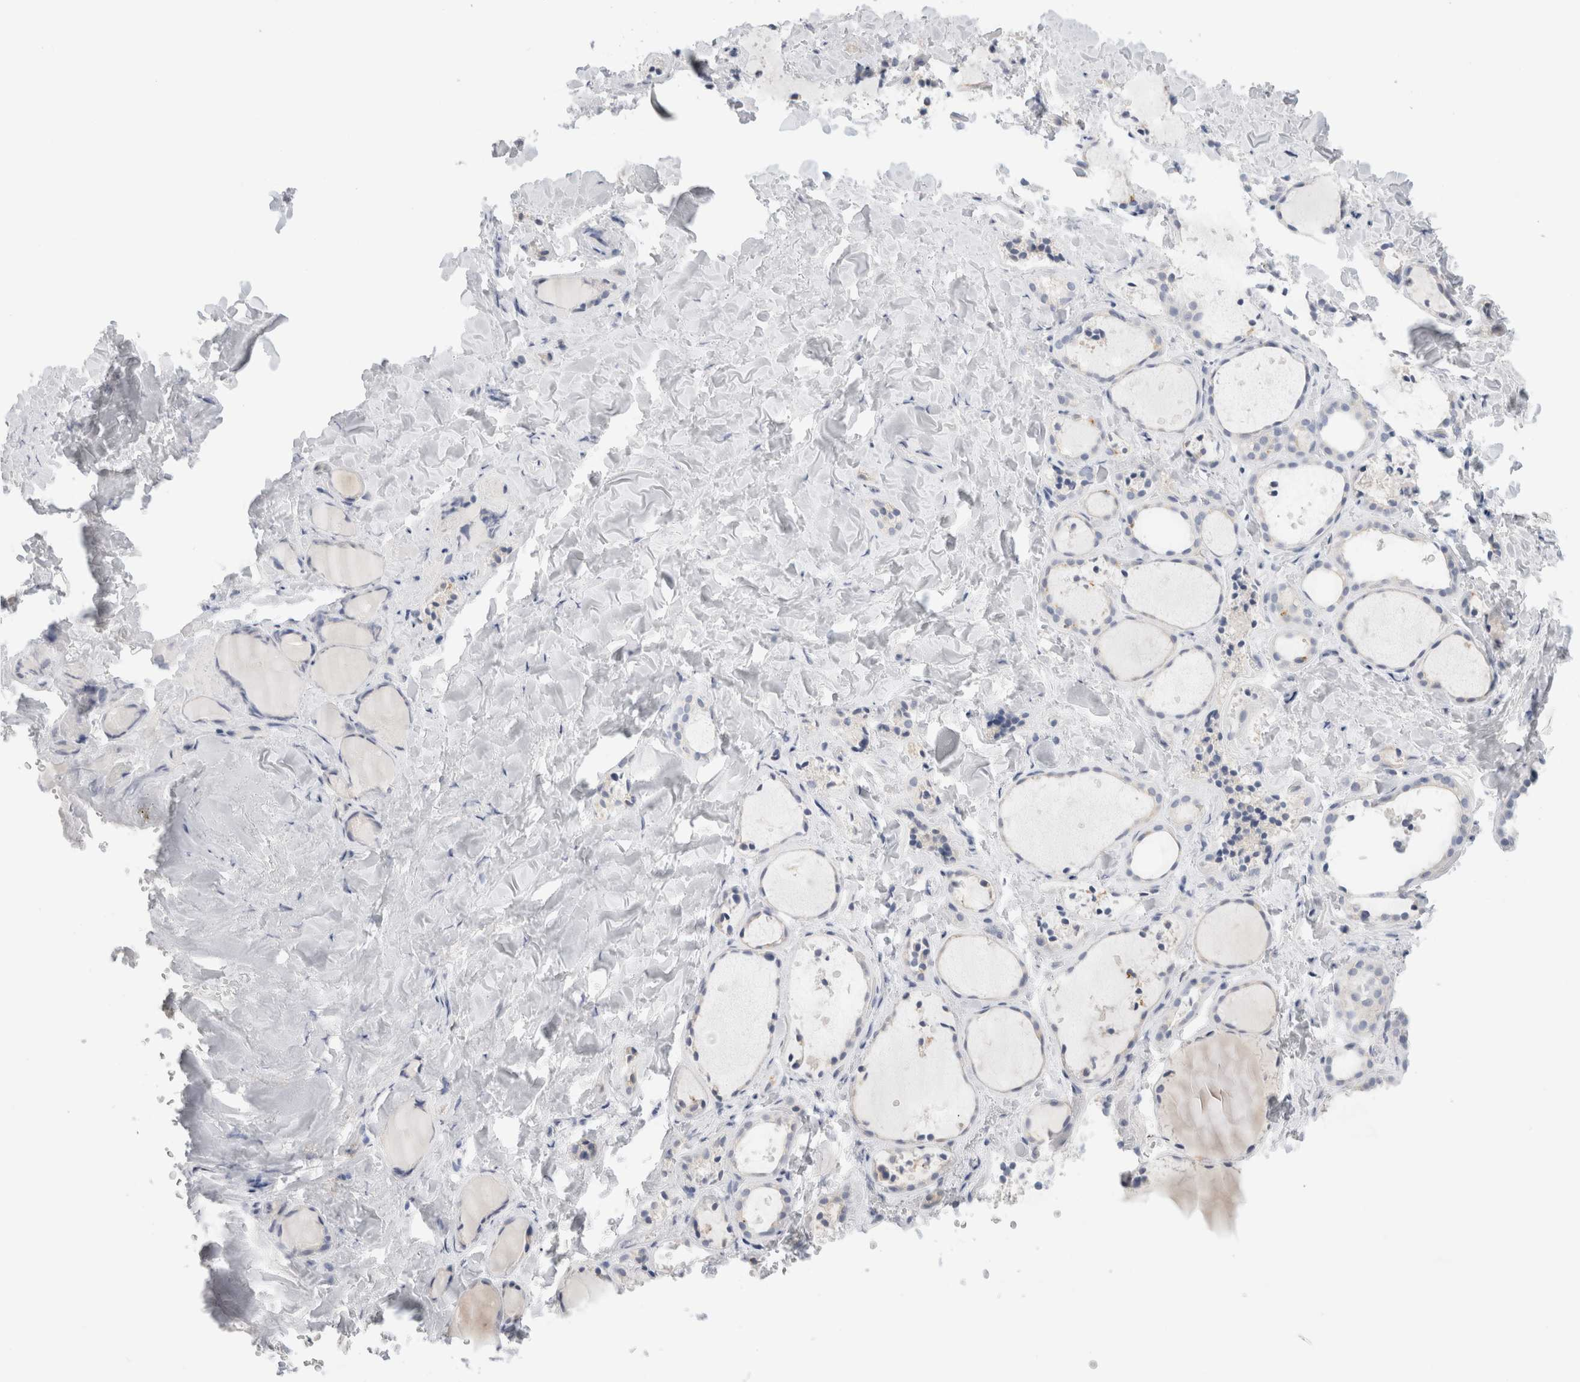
{"staining": {"intensity": "negative", "quantity": "none", "location": "none"}, "tissue": "thyroid gland", "cell_type": "Glandular cells", "image_type": "normal", "snomed": [{"axis": "morphology", "description": "Normal tissue, NOS"}, {"axis": "topography", "description": "Thyroid gland"}], "caption": "IHC of normal thyroid gland displays no staining in glandular cells. Brightfield microscopy of immunohistochemistry stained with DAB (brown) and hematoxylin (blue), captured at high magnification.", "gene": "MUC15", "patient": {"sex": "female", "age": 44}}